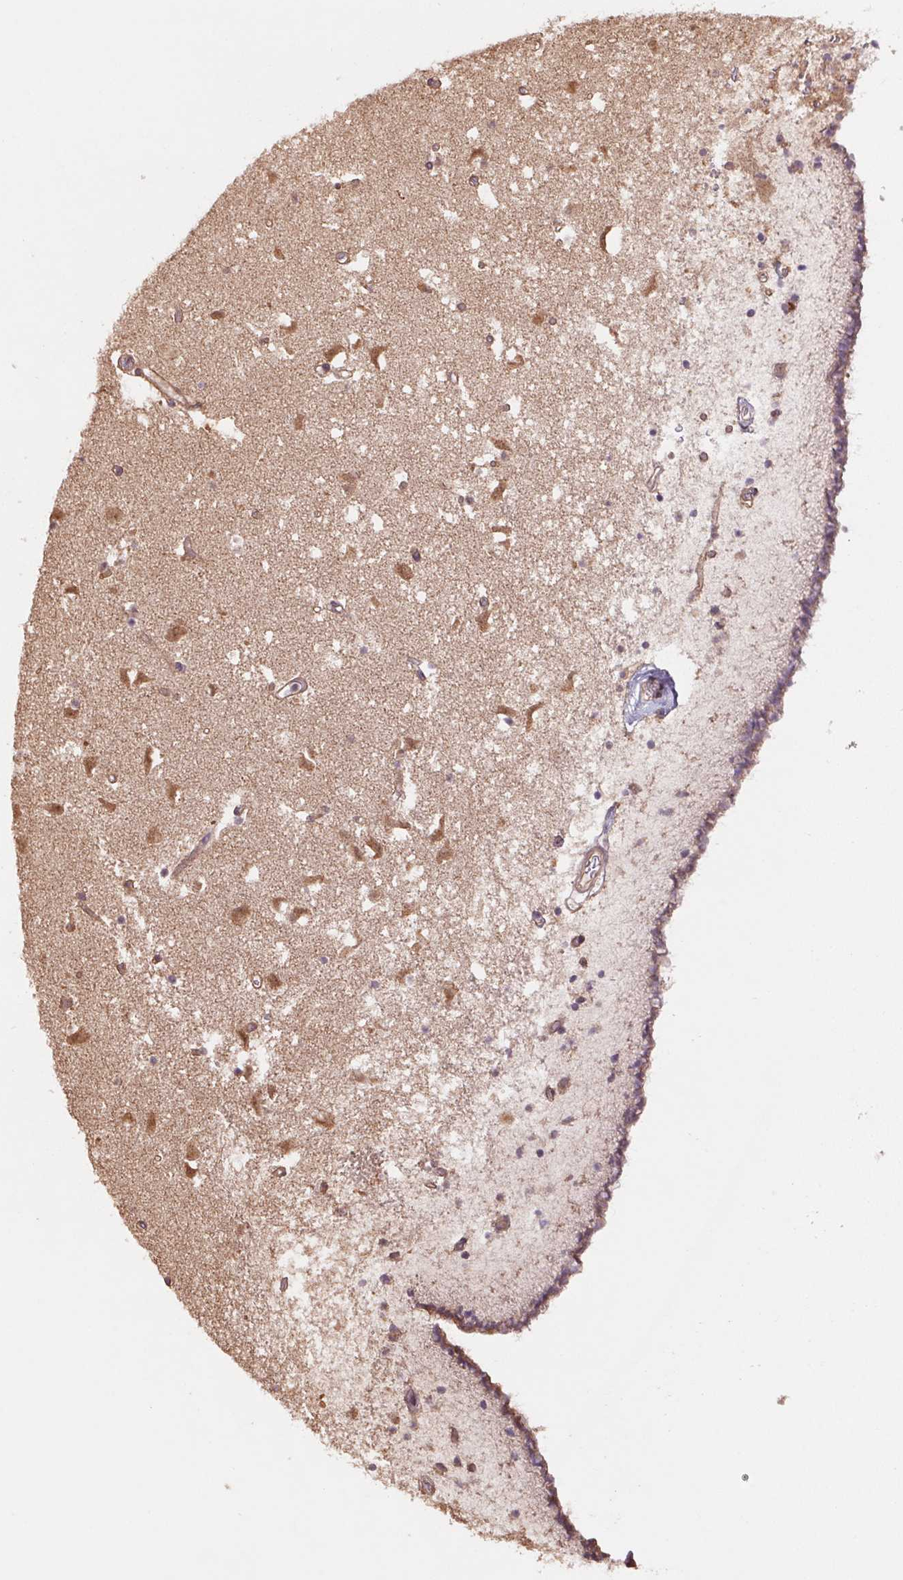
{"staining": {"intensity": "weak", "quantity": "<25%", "location": "cytoplasmic/membranous,nuclear"}, "tissue": "caudate", "cell_type": "Glial cells", "image_type": "normal", "snomed": [{"axis": "morphology", "description": "Normal tissue, NOS"}, {"axis": "topography", "description": "Lateral ventricle wall"}], "caption": "The image reveals no significant positivity in glial cells of caudate.", "gene": "RRM1", "patient": {"sex": "female", "age": 42}}